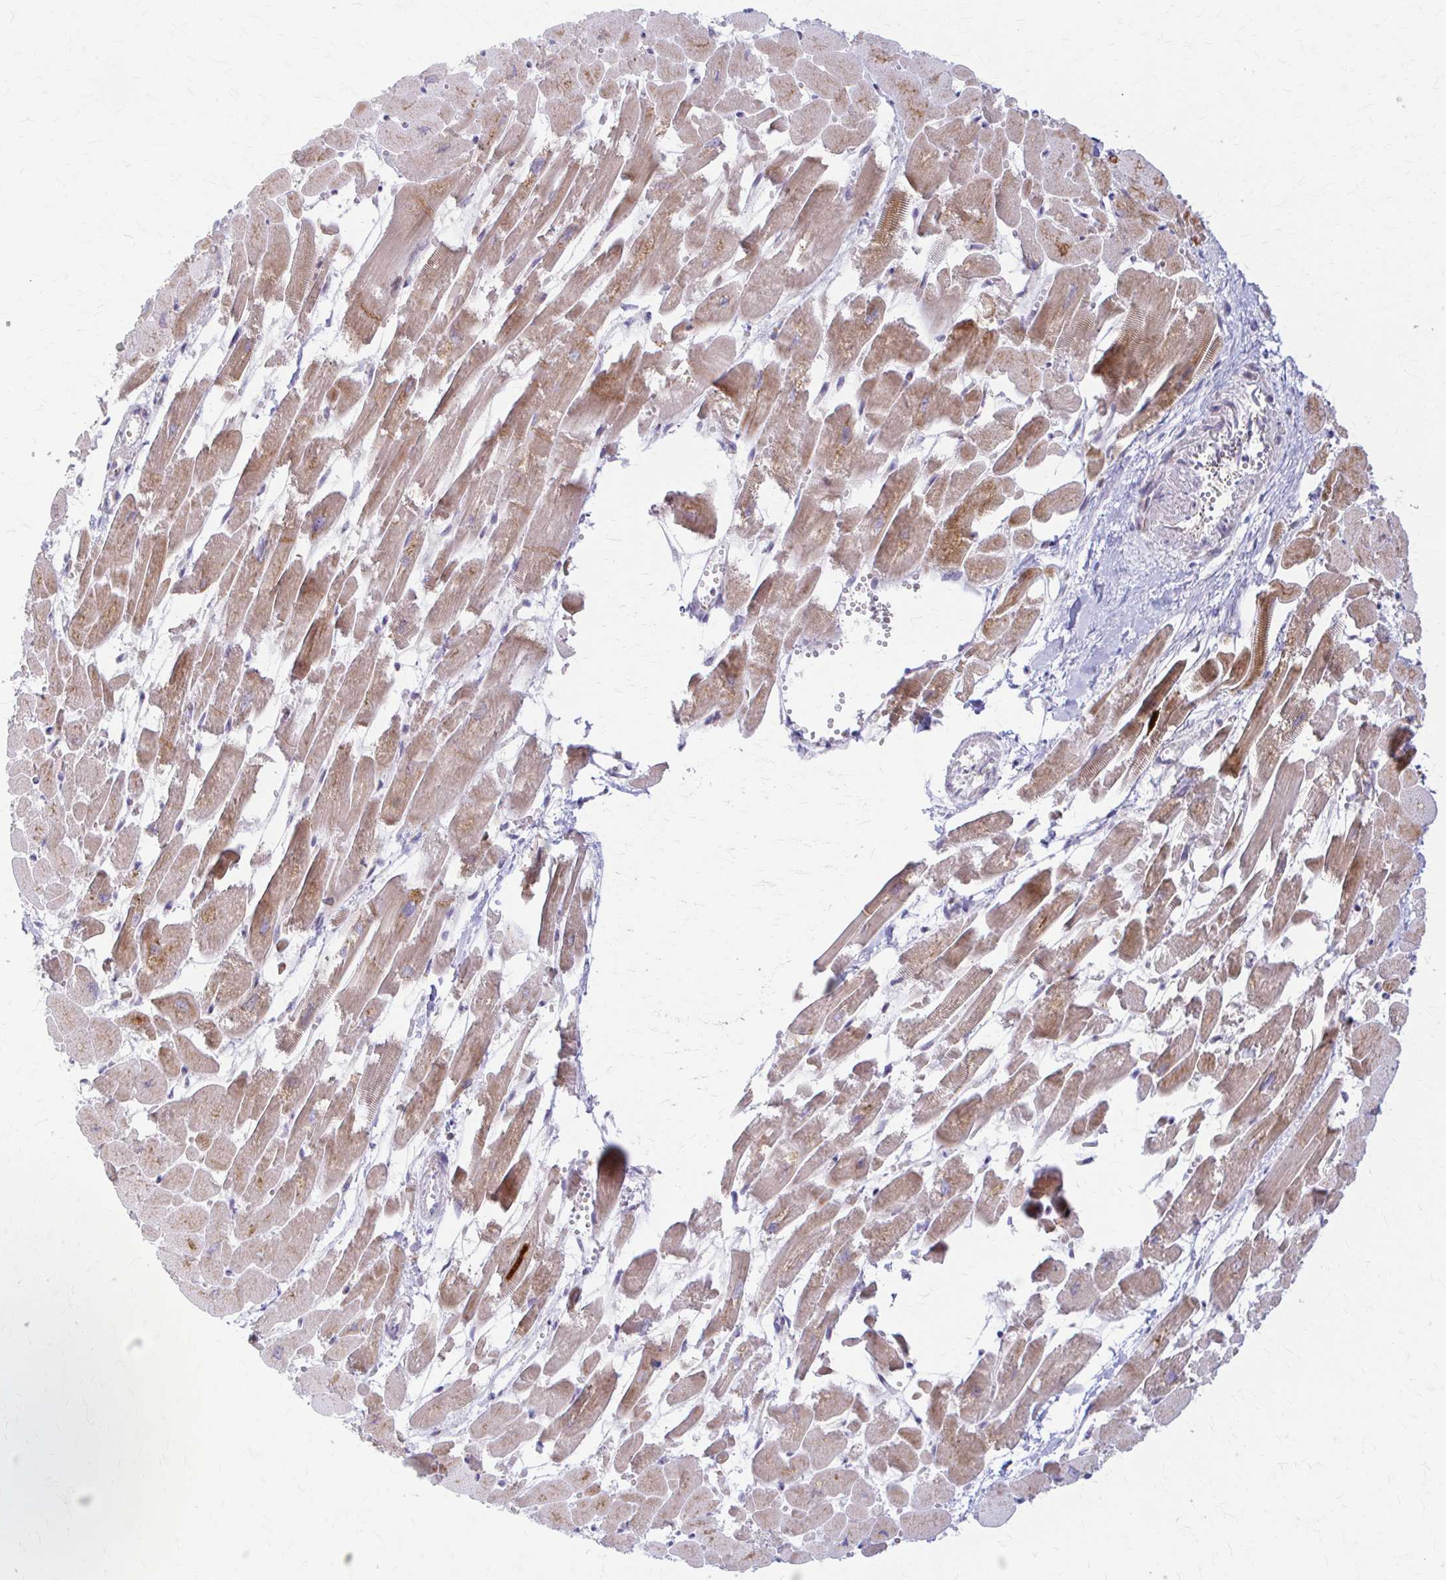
{"staining": {"intensity": "moderate", "quantity": ">75%", "location": "cytoplasmic/membranous"}, "tissue": "heart muscle", "cell_type": "Cardiomyocytes", "image_type": "normal", "snomed": [{"axis": "morphology", "description": "Normal tissue, NOS"}, {"axis": "topography", "description": "Heart"}], "caption": "The micrograph shows immunohistochemical staining of unremarkable heart muscle. There is moderate cytoplasmic/membranous positivity is seen in about >75% of cardiomyocytes.", "gene": "ARHGAP35", "patient": {"sex": "female", "age": 52}}